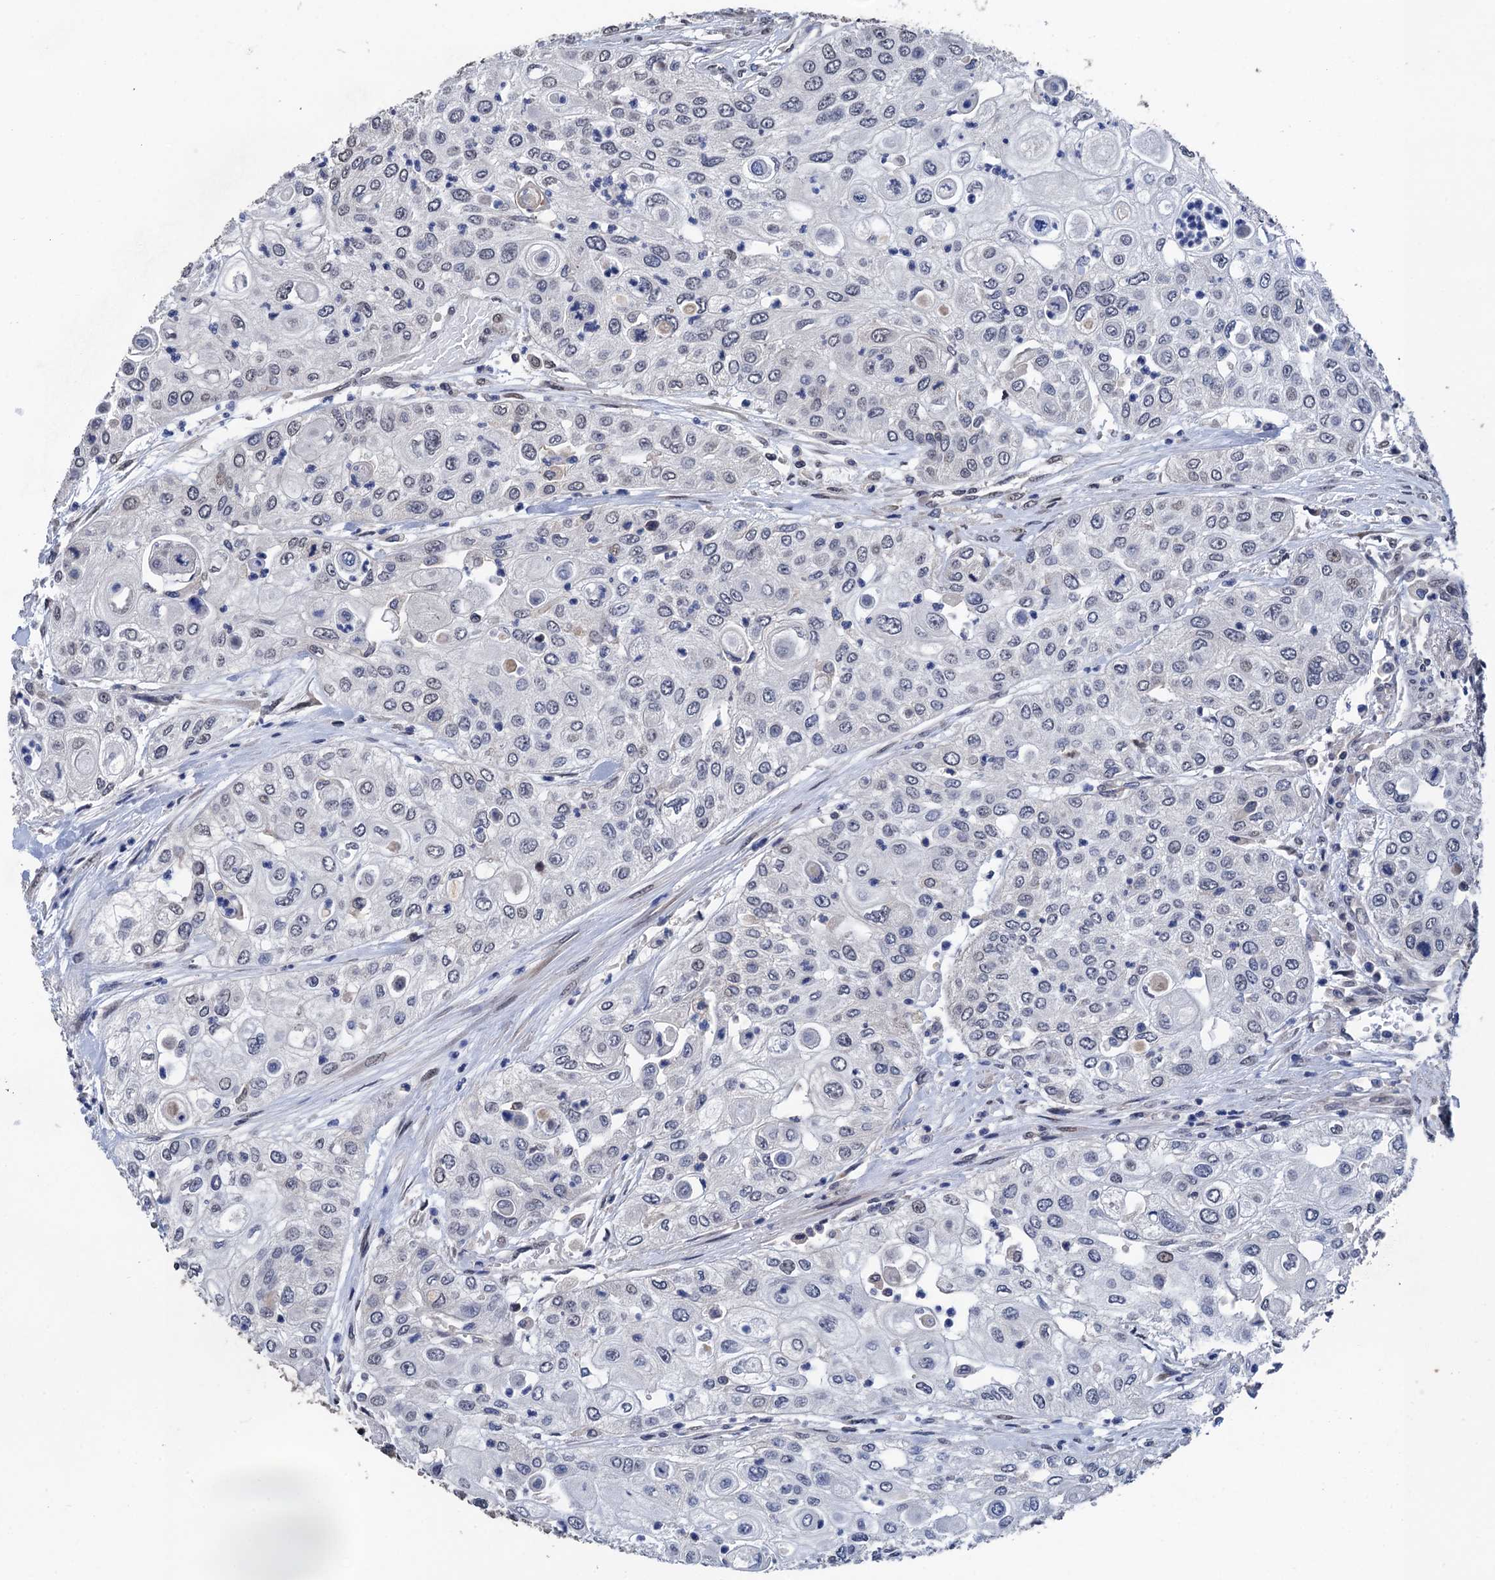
{"staining": {"intensity": "negative", "quantity": "none", "location": "none"}, "tissue": "urothelial cancer", "cell_type": "Tumor cells", "image_type": "cancer", "snomed": [{"axis": "morphology", "description": "Urothelial carcinoma, High grade"}, {"axis": "topography", "description": "Urinary bladder"}], "caption": "DAB (3,3'-diaminobenzidine) immunohistochemical staining of human urothelial carcinoma (high-grade) displays no significant expression in tumor cells.", "gene": "ART5", "patient": {"sex": "female", "age": 79}}